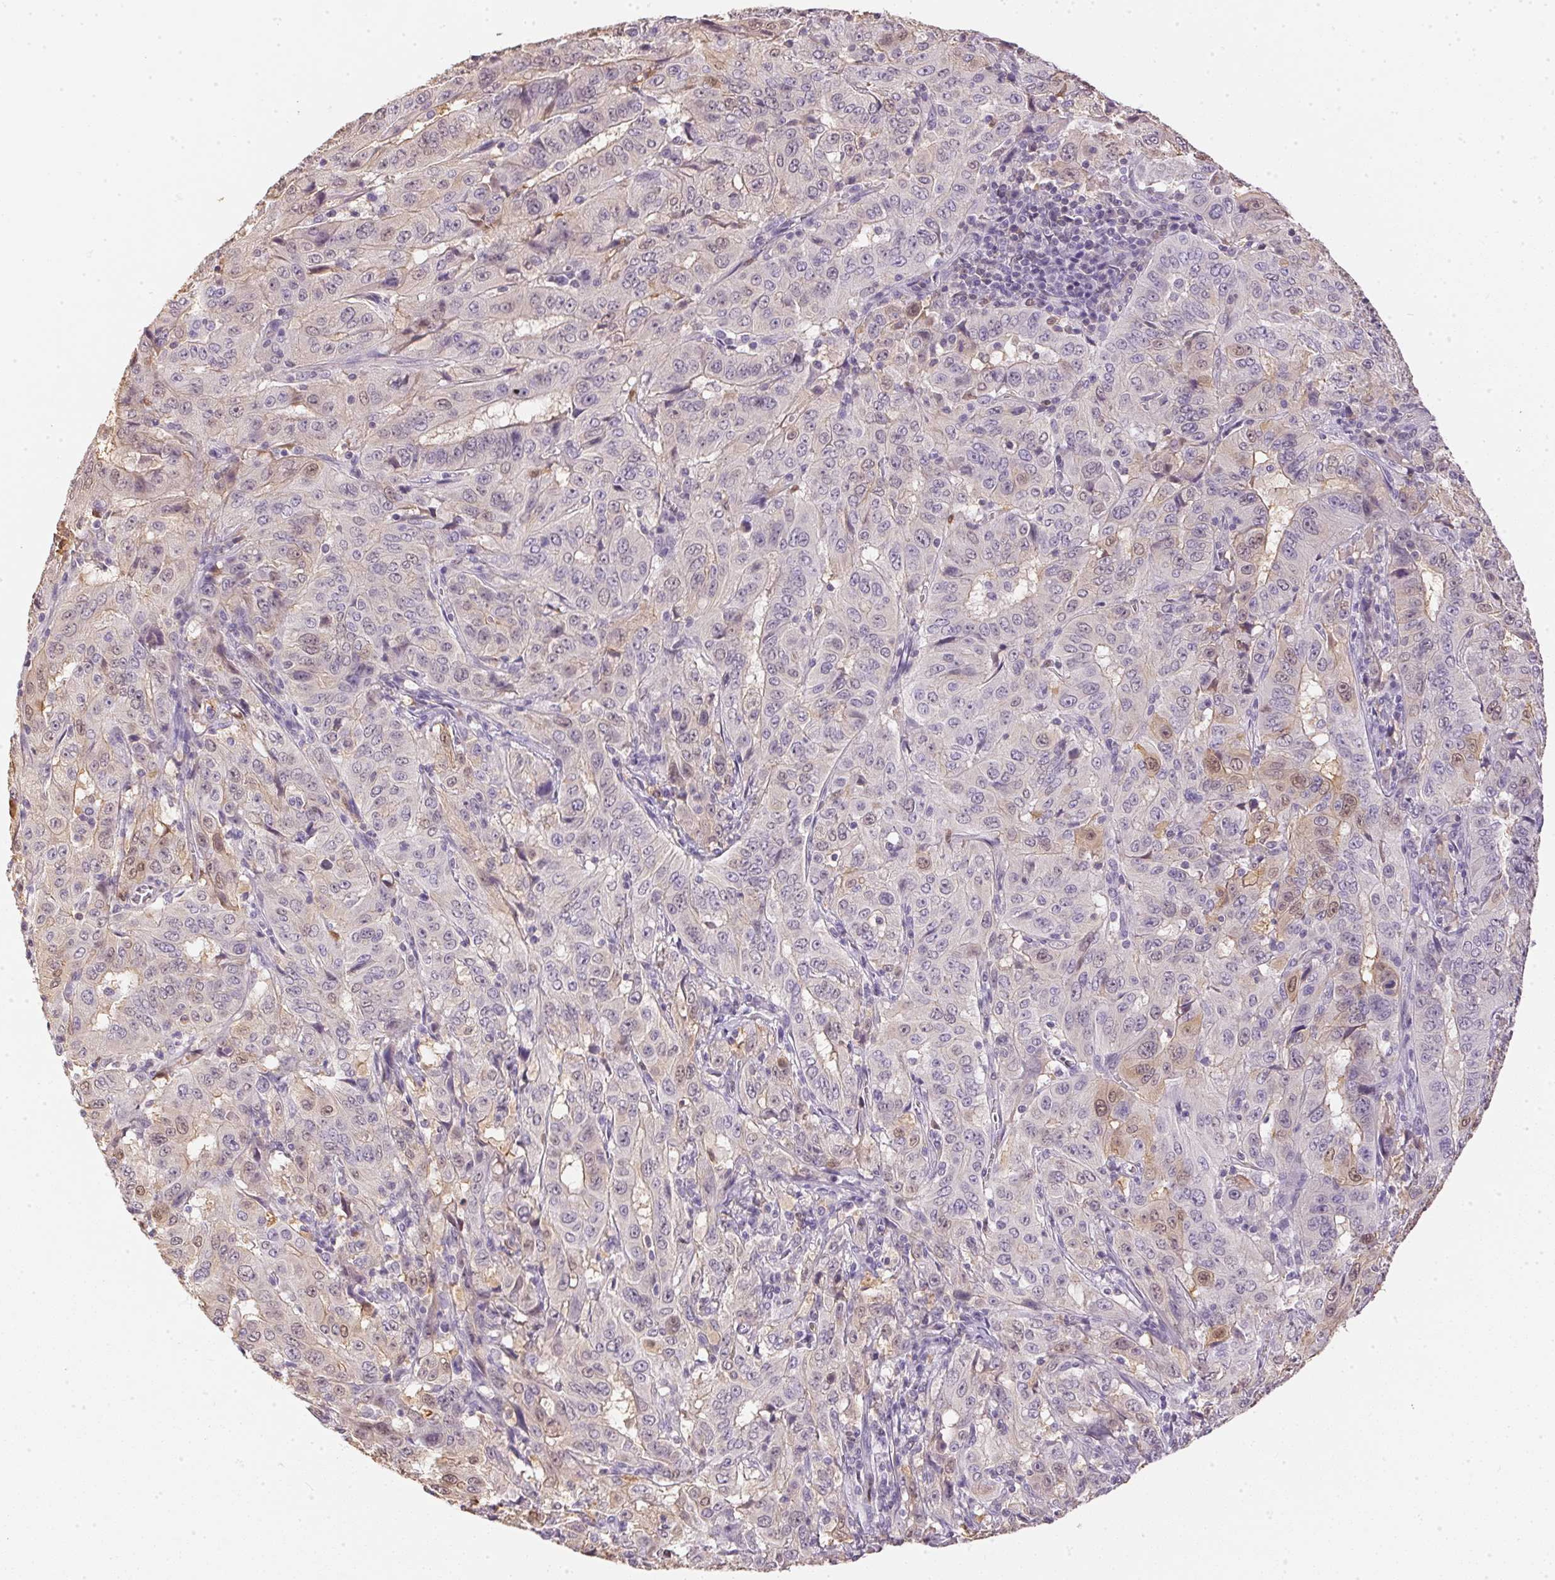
{"staining": {"intensity": "weak", "quantity": "<25%", "location": "nuclear"}, "tissue": "pancreatic cancer", "cell_type": "Tumor cells", "image_type": "cancer", "snomed": [{"axis": "morphology", "description": "Adenocarcinoma, NOS"}, {"axis": "topography", "description": "Pancreas"}], "caption": "The immunohistochemistry photomicrograph has no significant staining in tumor cells of adenocarcinoma (pancreatic) tissue.", "gene": "S100A3", "patient": {"sex": "male", "age": 63}}